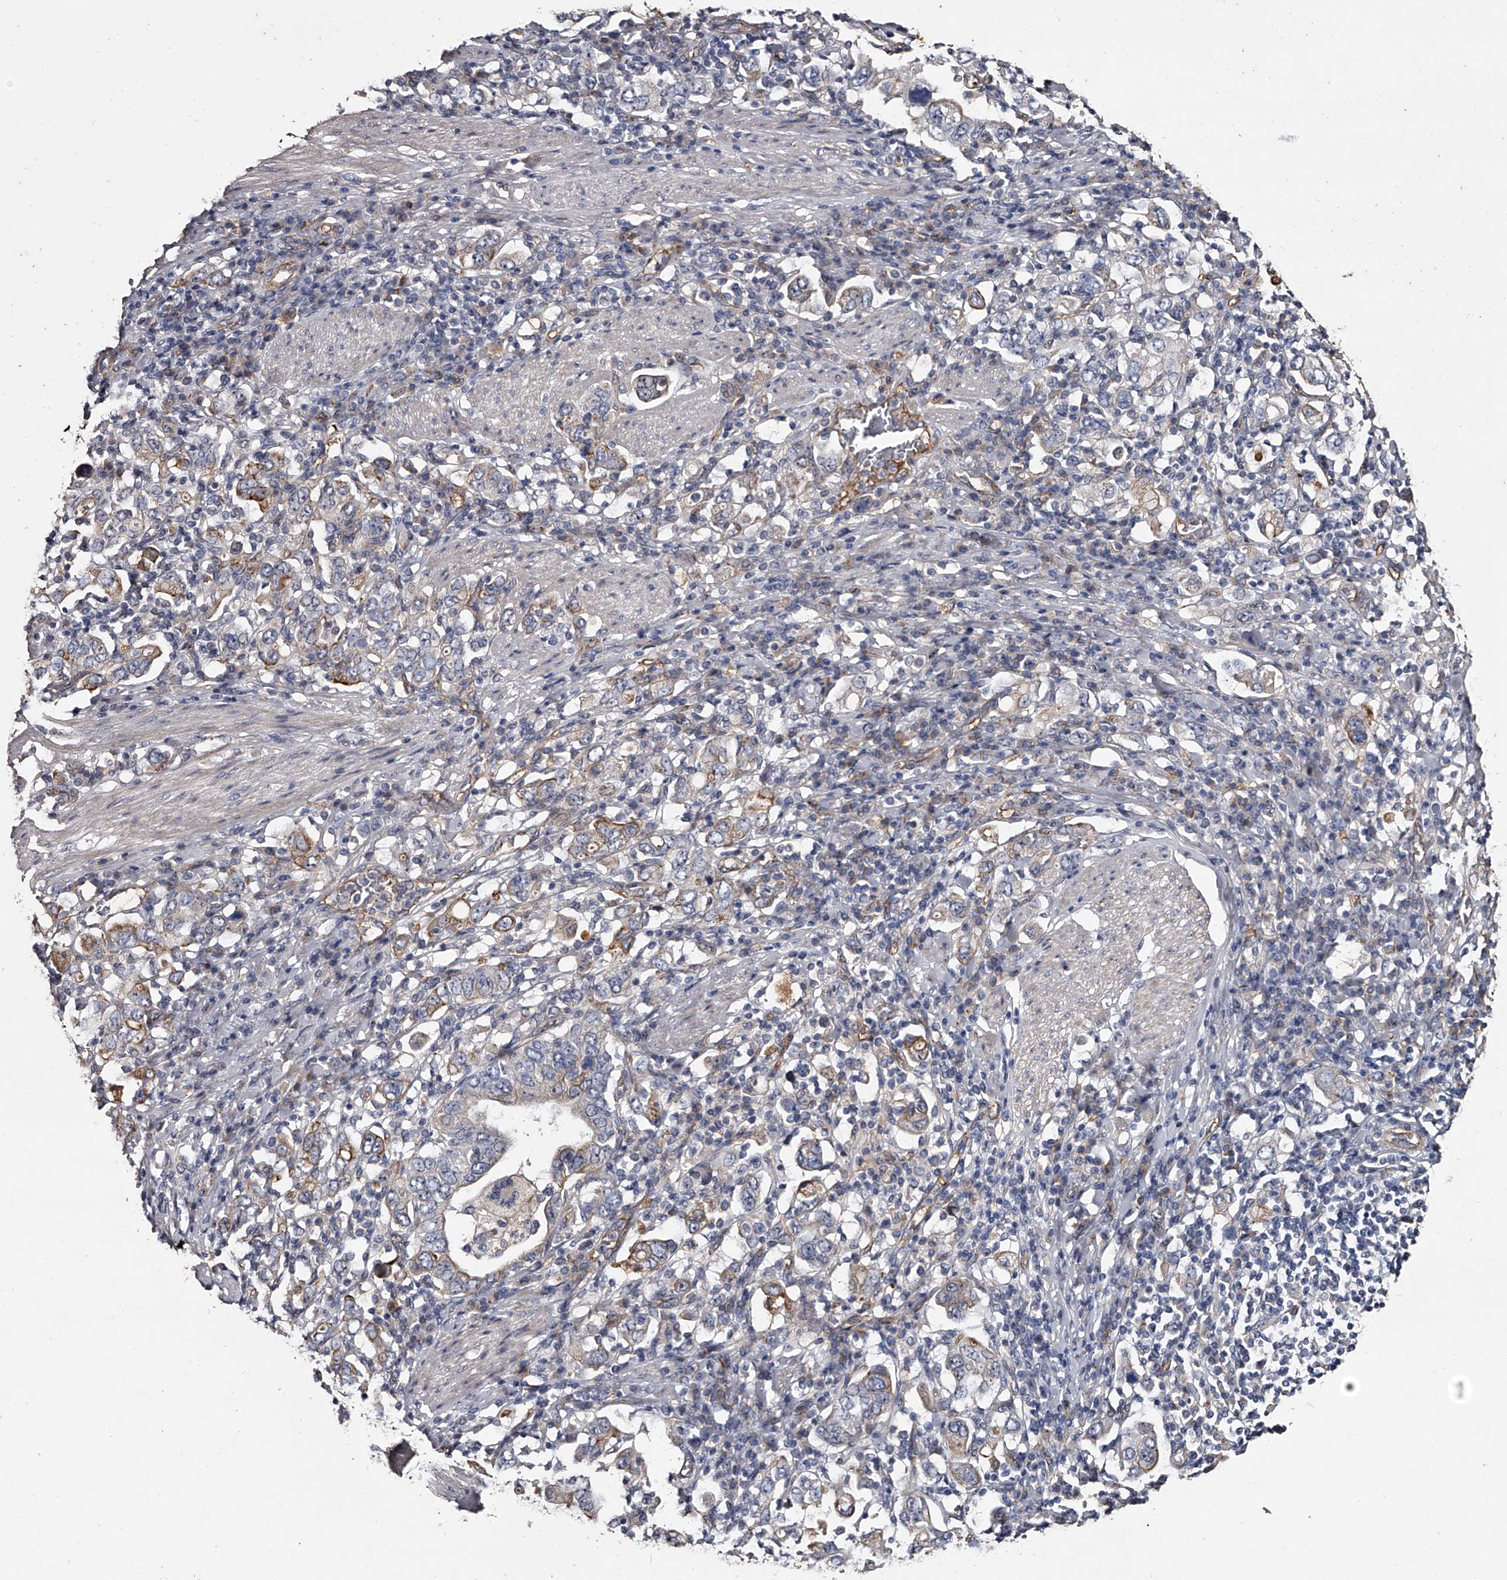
{"staining": {"intensity": "moderate", "quantity": "<25%", "location": "cytoplasmic/membranous"}, "tissue": "stomach cancer", "cell_type": "Tumor cells", "image_type": "cancer", "snomed": [{"axis": "morphology", "description": "Adenocarcinoma, NOS"}, {"axis": "topography", "description": "Stomach, upper"}], "caption": "Brown immunohistochemical staining in human stomach cancer reveals moderate cytoplasmic/membranous staining in approximately <25% of tumor cells.", "gene": "MDN1", "patient": {"sex": "male", "age": 62}}